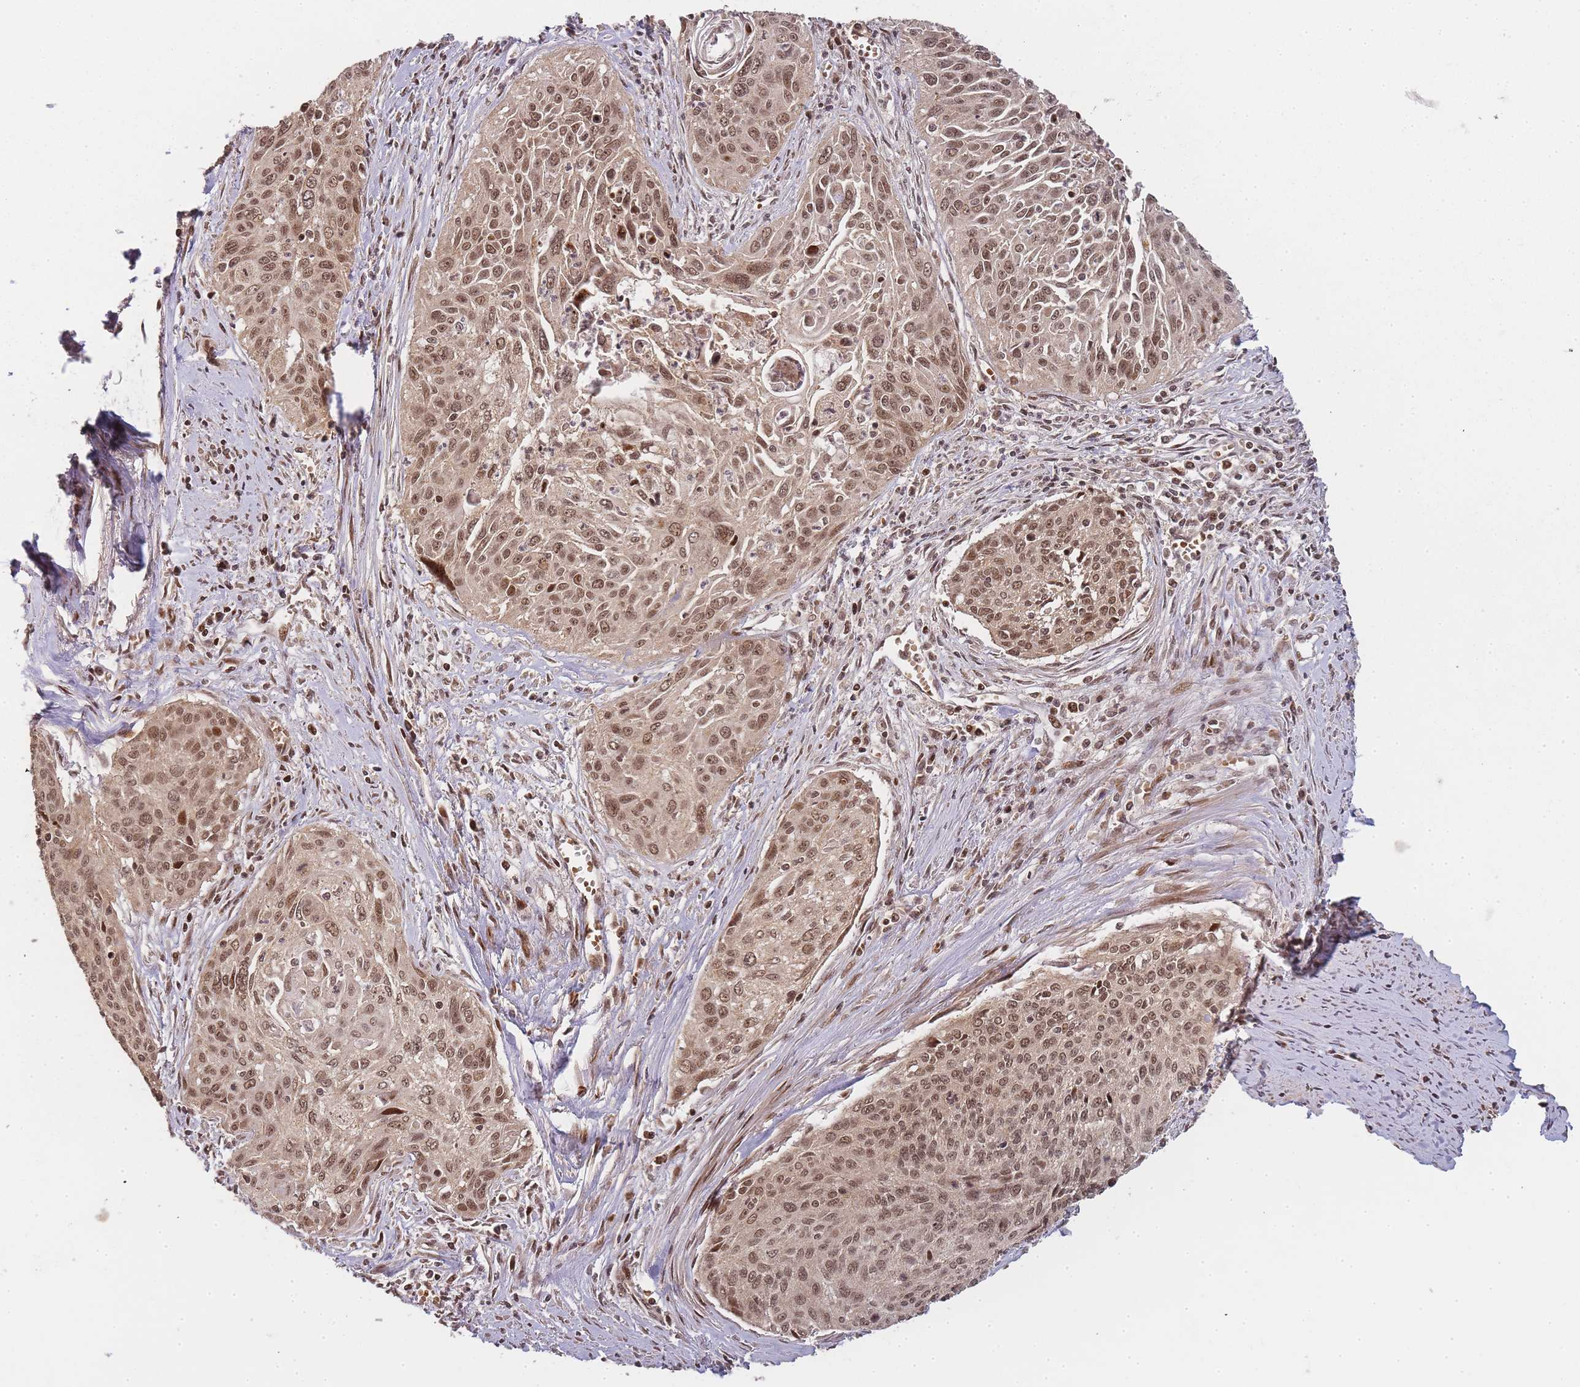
{"staining": {"intensity": "moderate", "quantity": ">75%", "location": "cytoplasmic/membranous,nuclear"}, "tissue": "cervical cancer", "cell_type": "Tumor cells", "image_type": "cancer", "snomed": [{"axis": "morphology", "description": "Squamous cell carcinoma, NOS"}, {"axis": "topography", "description": "Cervix"}], "caption": "This is a histology image of IHC staining of cervical squamous cell carcinoma, which shows moderate expression in the cytoplasmic/membranous and nuclear of tumor cells.", "gene": "ZNF497", "patient": {"sex": "female", "age": 55}}